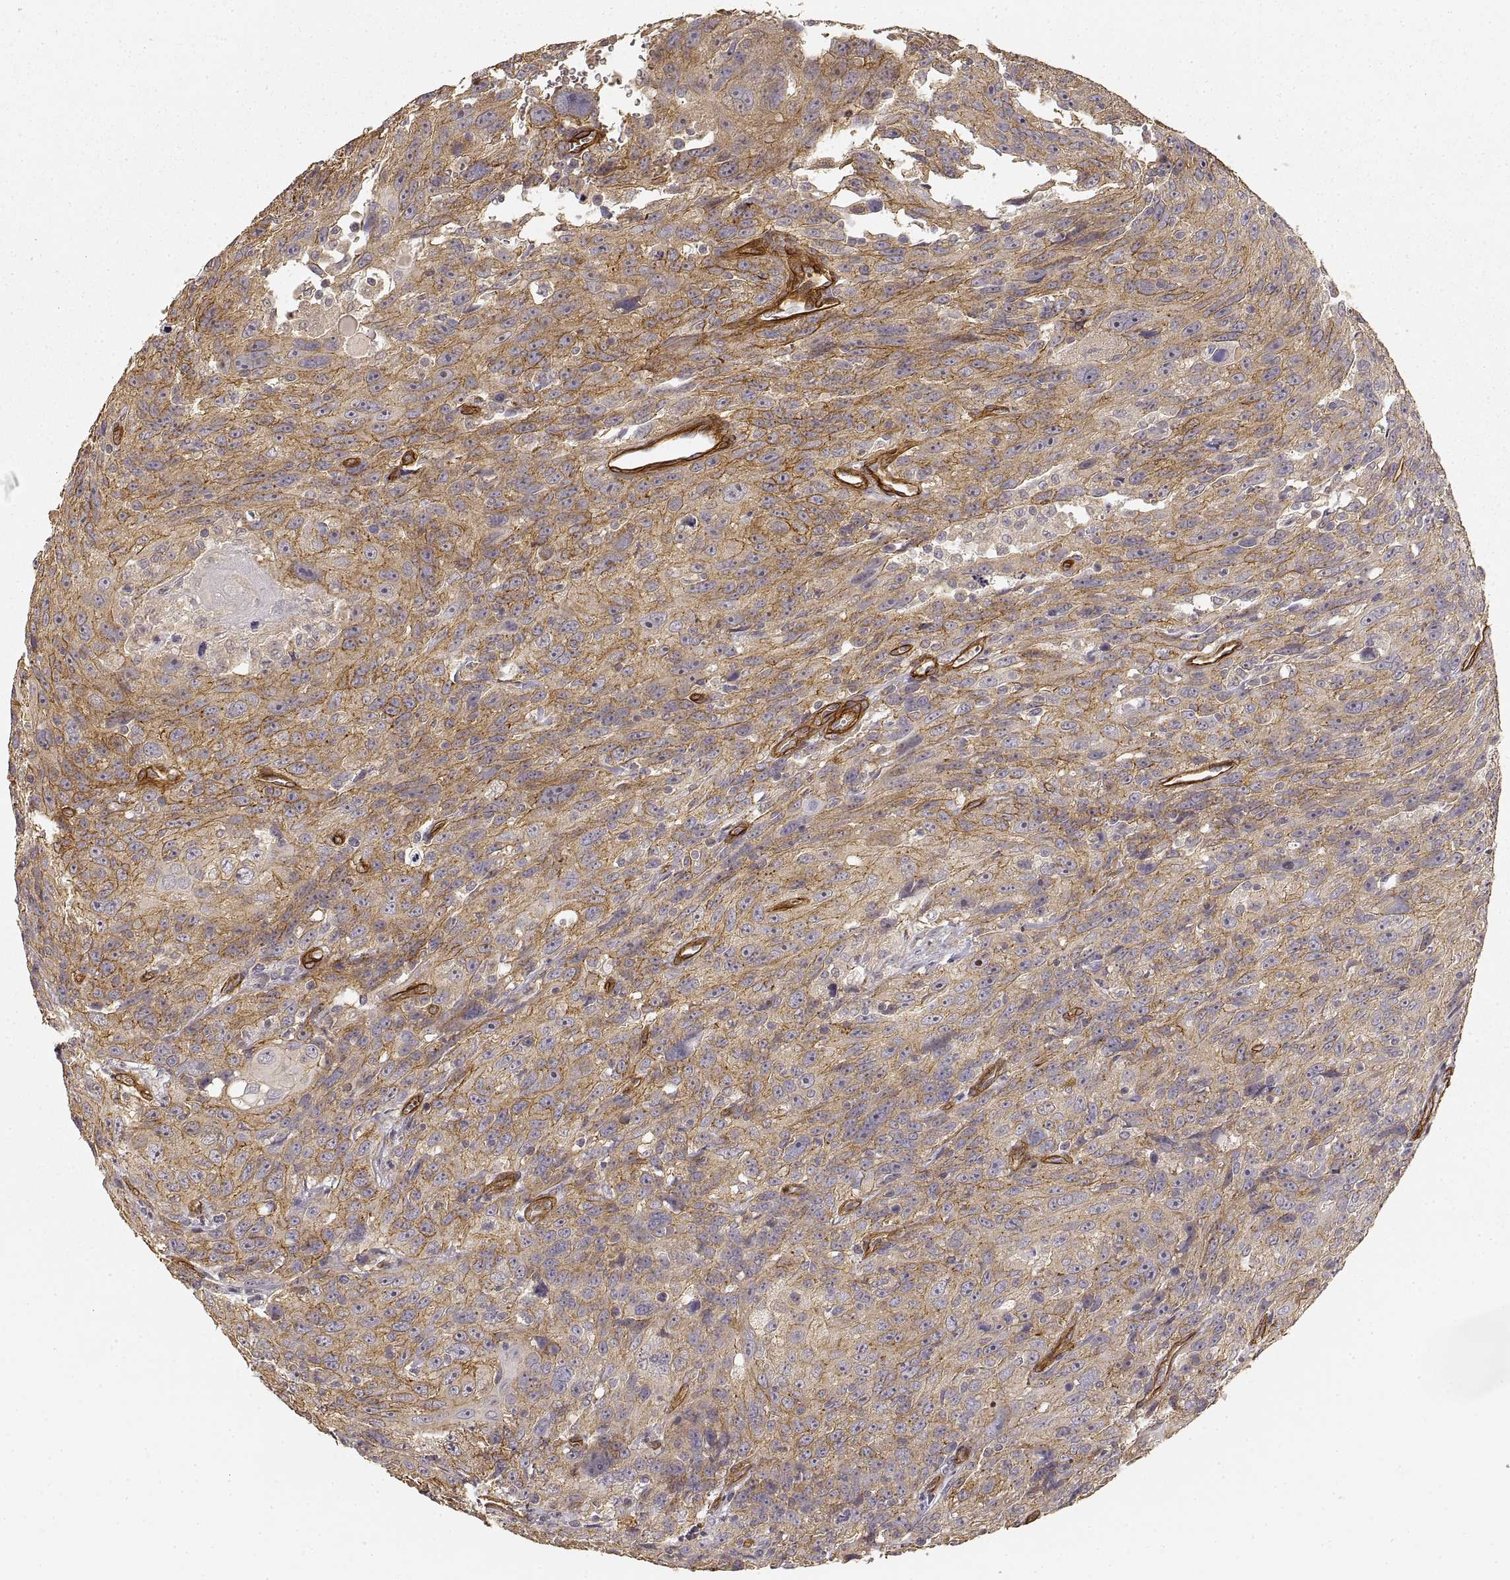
{"staining": {"intensity": "moderate", "quantity": ">75%", "location": "cytoplasmic/membranous"}, "tissue": "urothelial cancer", "cell_type": "Tumor cells", "image_type": "cancer", "snomed": [{"axis": "morphology", "description": "Urothelial carcinoma, NOS"}, {"axis": "morphology", "description": "Urothelial carcinoma, High grade"}, {"axis": "topography", "description": "Urinary bladder"}], "caption": "IHC histopathology image of human transitional cell carcinoma stained for a protein (brown), which exhibits medium levels of moderate cytoplasmic/membranous expression in approximately >75% of tumor cells.", "gene": "LAMA4", "patient": {"sex": "female", "age": 73}}